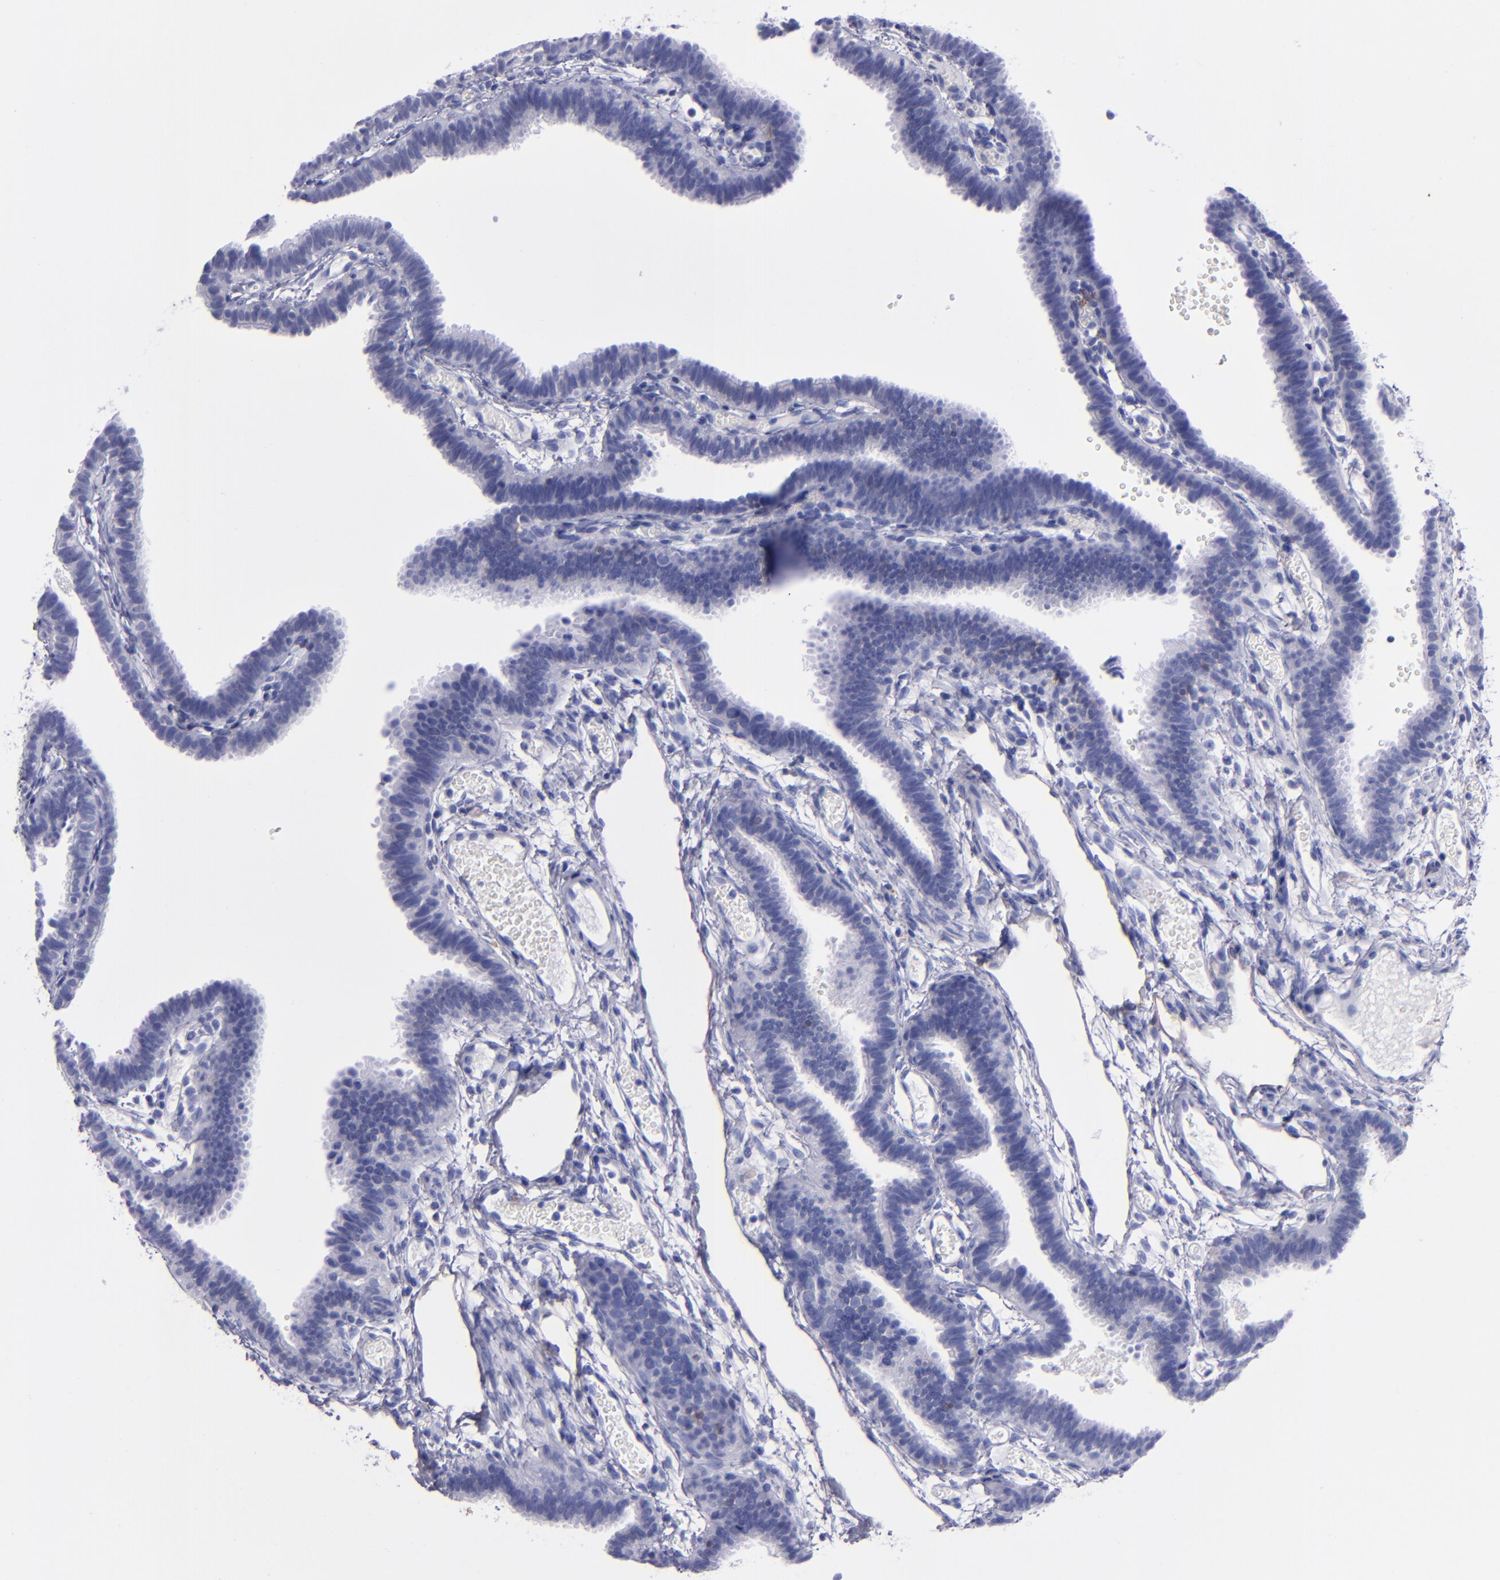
{"staining": {"intensity": "negative", "quantity": "none", "location": "none"}, "tissue": "fallopian tube", "cell_type": "Glandular cells", "image_type": "normal", "snomed": [{"axis": "morphology", "description": "Normal tissue, NOS"}, {"axis": "topography", "description": "Fallopian tube"}], "caption": "This is an IHC photomicrograph of normal human fallopian tube. There is no staining in glandular cells.", "gene": "CD38", "patient": {"sex": "female", "age": 29}}